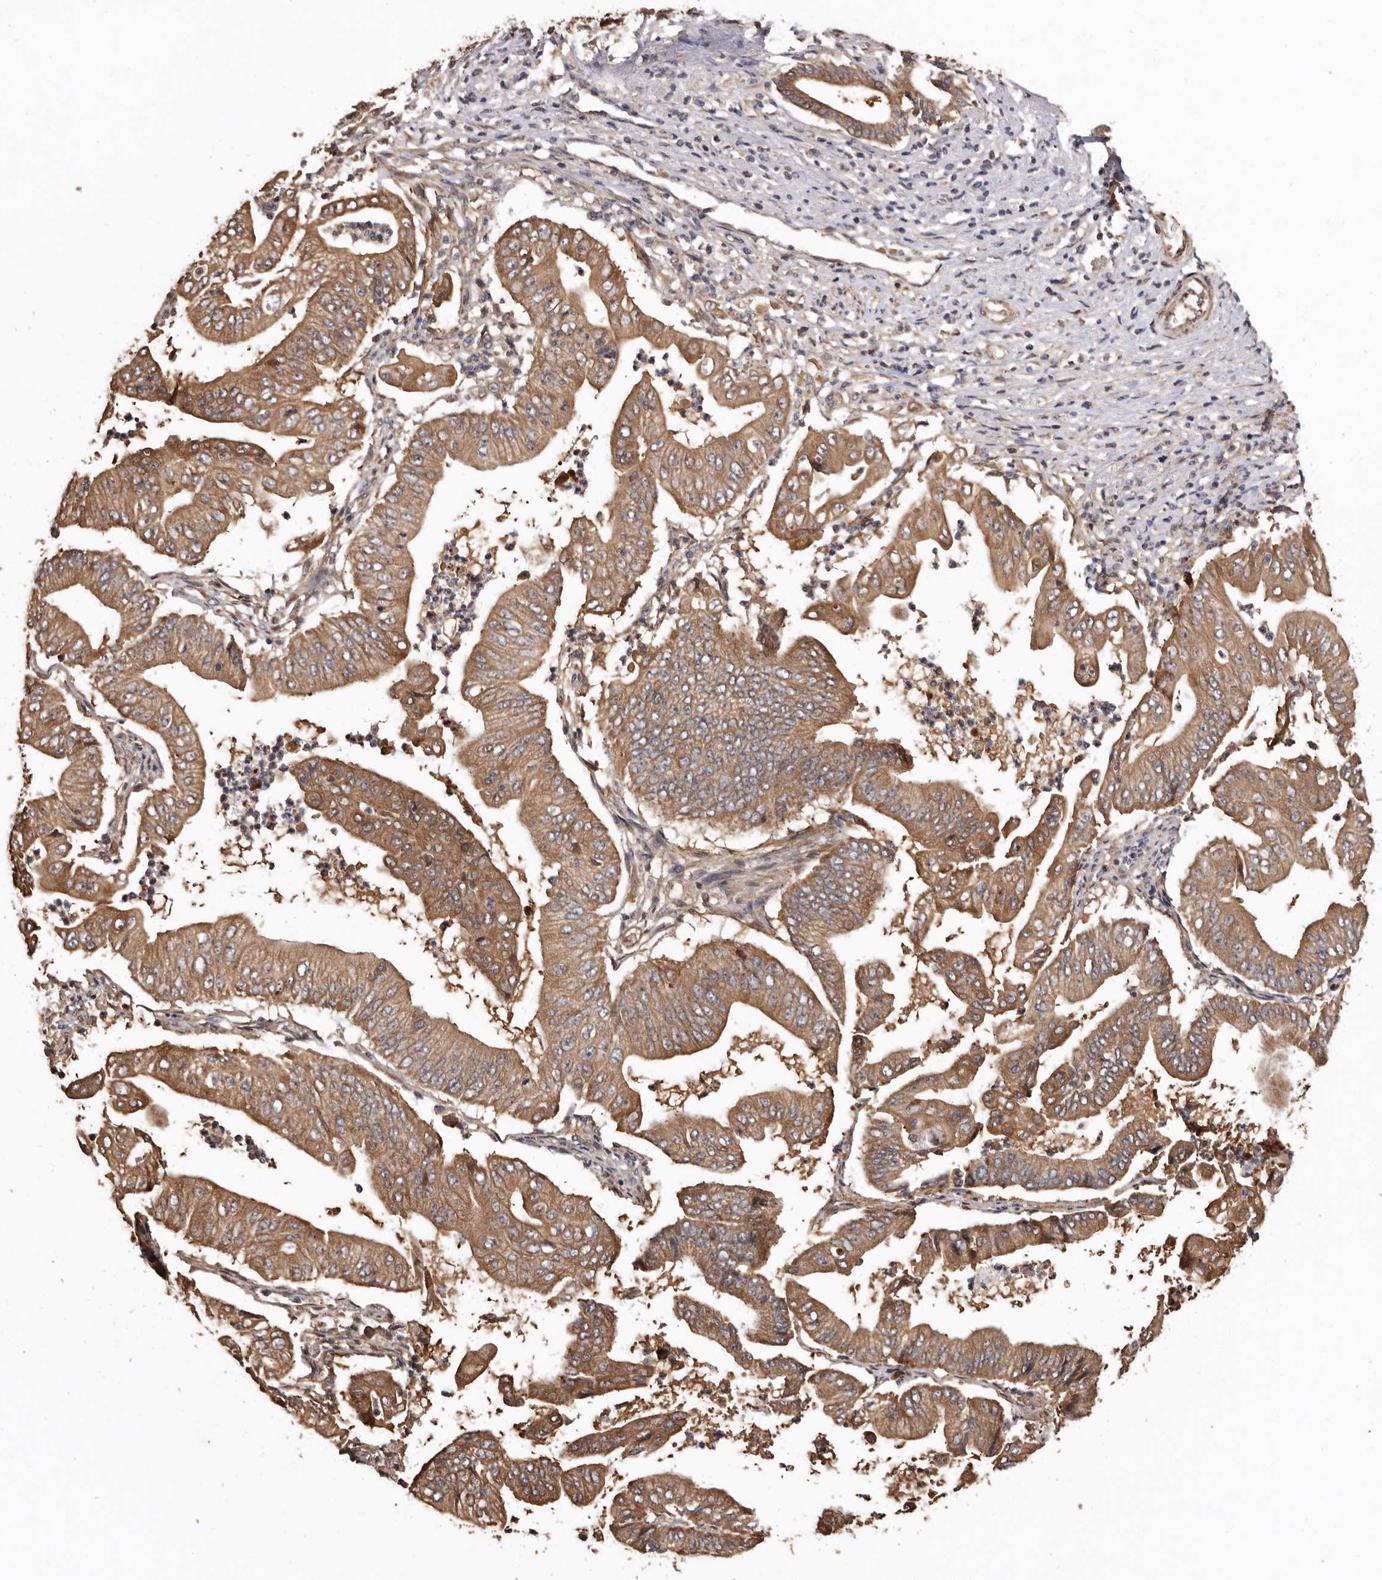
{"staining": {"intensity": "moderate", "quantity": ">75%", "location": "cytoplasmic/membranous"}, "tissue": "pancreatic cancer", "cell_type": "Tumor cells", "image_type": "cancer", "snomed": [{"axis": "morphology", "description": "Adenocarcinoma, NOS"}, {"axis": "topography", "description": "Pancreas"}], "caption": "Protein positivity by immunohistochemistry reveals moderate cytoplasmic/membranous staining in about >75% of tumor cells in pancreatic cancer.", "gene": "COQ8B", "patient": {"sex": "female", "age": 77}}